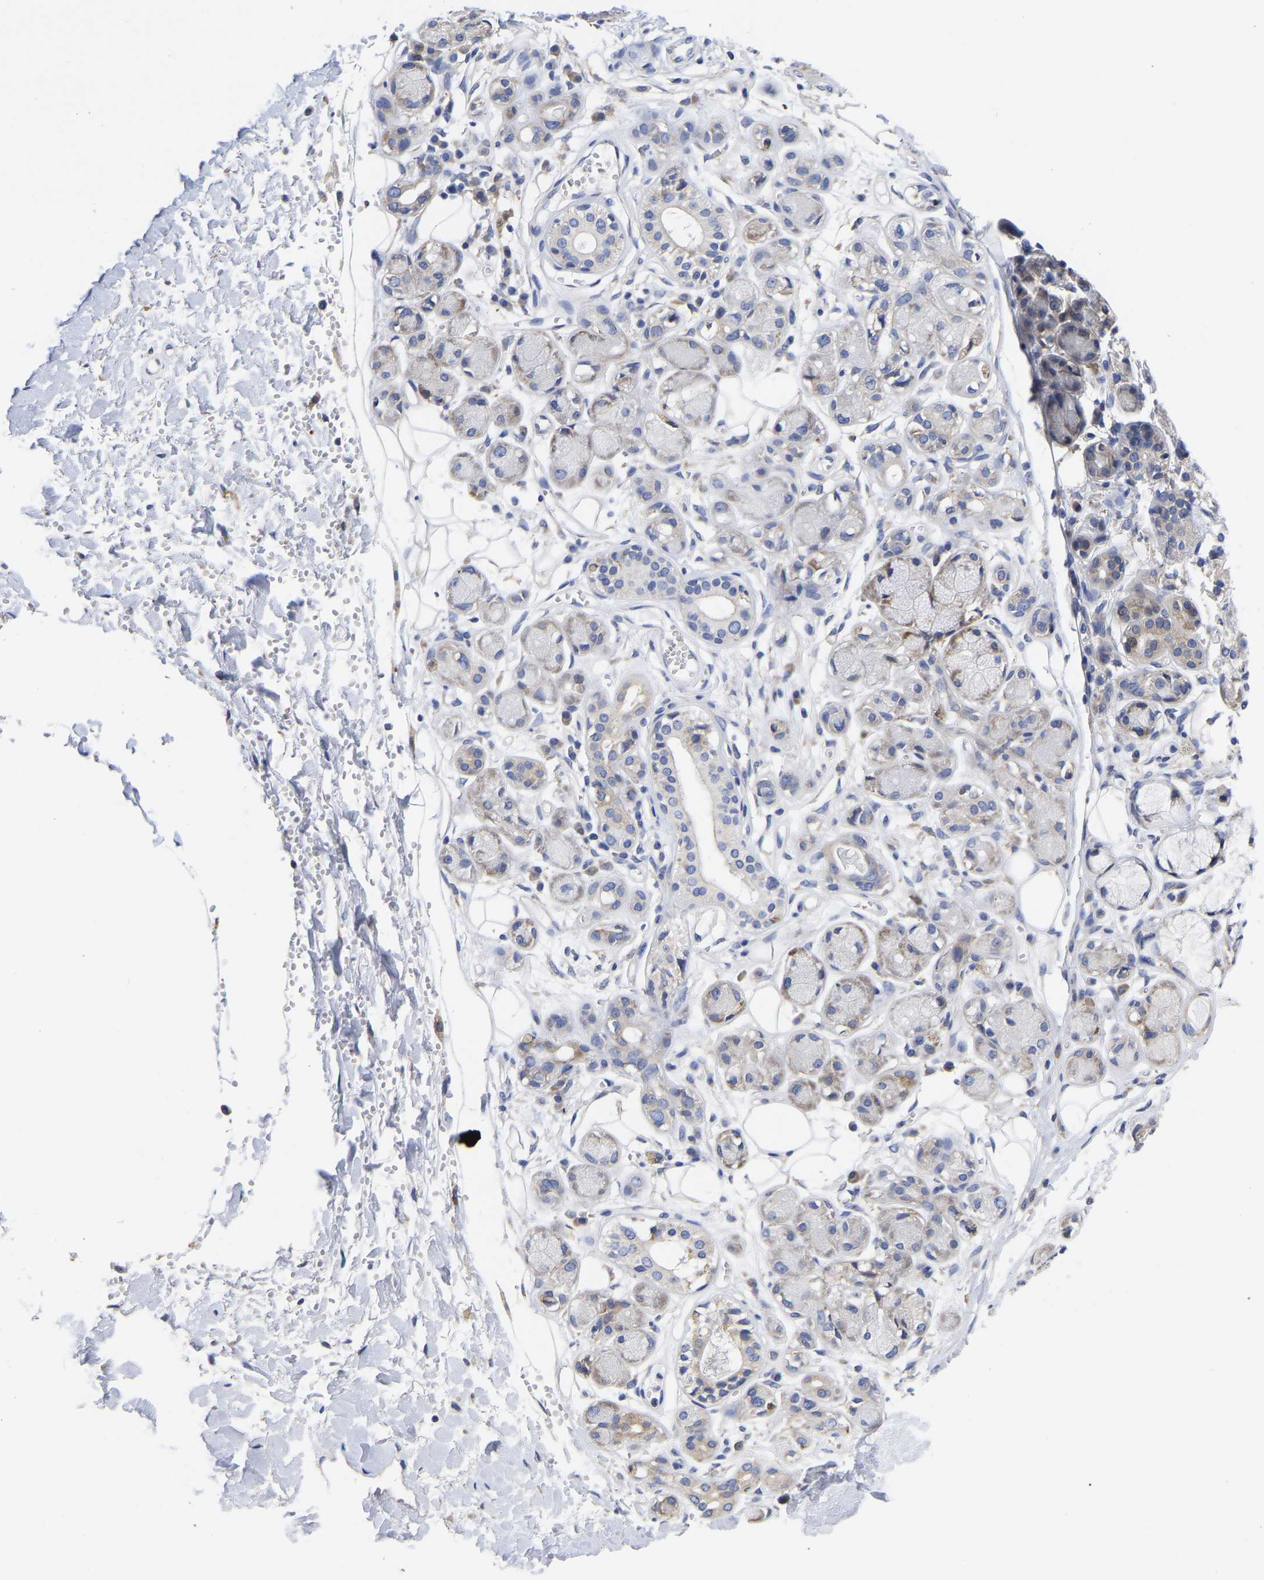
{"staining": {"intensity": "weak", "quantity": ">75%", "location": "cytoplasmic/membranous"}, "tissue": "adipose tissue", "cell_type": "Adipocytes", "image_type": "normal", "snomed": [{"axis": "morphology", "description": "Normal tissue, NOS"}, {"axis": "morphology", "description": "Inflammation, NOS"}, {"axis": "topography", "description": "Salivary gland"}, {"axis": "topography", "description": "Peripheral nerve tissue"}], "caption": "This image displays immunohistochemistry staining of normal adipose tissue, with low weak cytoplasmic/membranous expression in about >75% of adipocytes.", "gene": "CFAP298", "patient": {"sex": "female", "age": 75}}